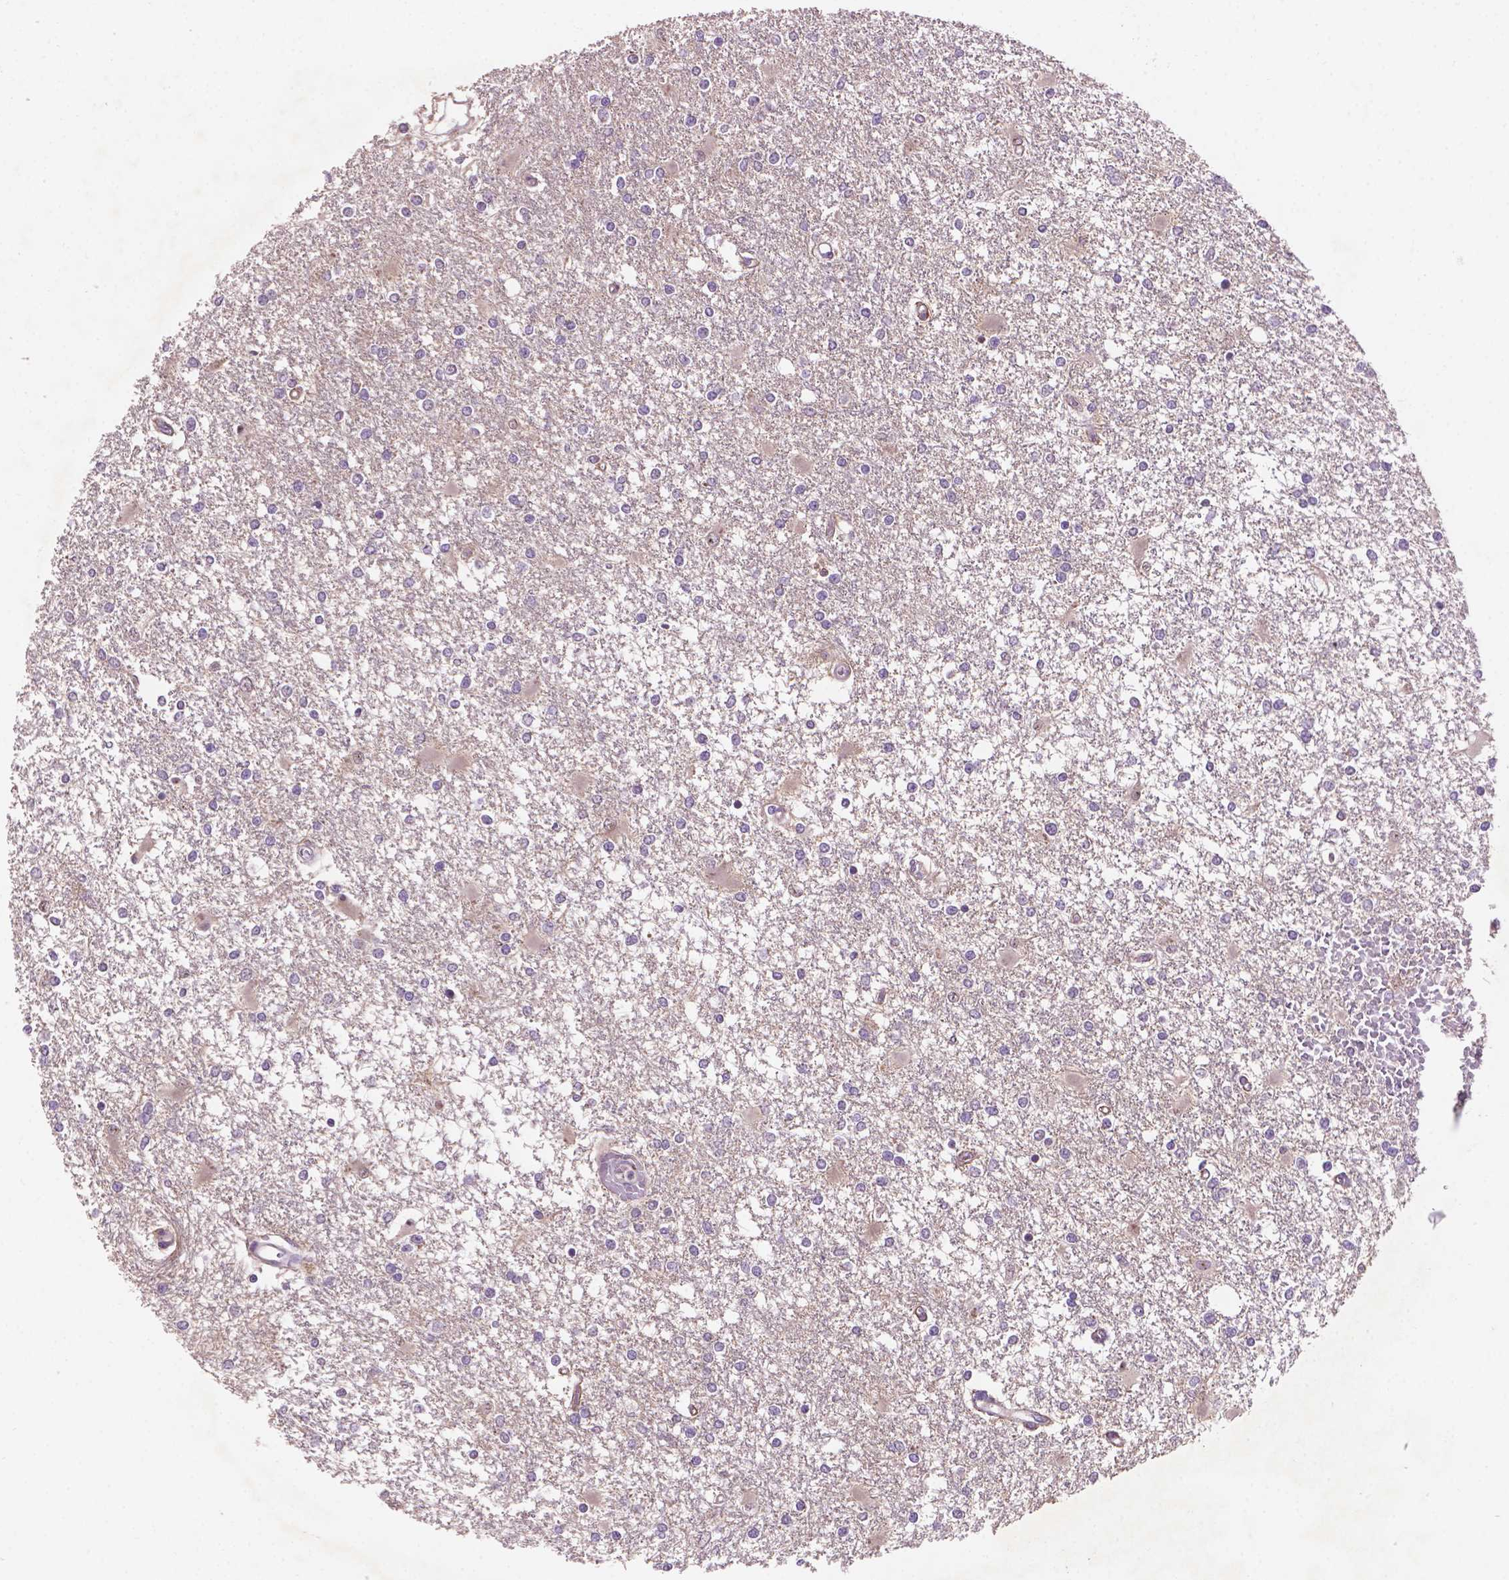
{"staining": {"intensity": "negative", "quantity": "none", "location": "none"}, "tissue": "glioma", "cell_type": "Tumor cells", "image_type": "cancer", "snomed": [{"axis": "morphology", "description": "Glioma, malignant, High grade"}, {"axis": "topography", "description": "Cerebral cortex"}], "caption": "Tumor cells are negative for protein expression in human high-grade glioma (malignant).", "gene": "GXYLT2", "patient": {"sex": "male", "age": 79}}